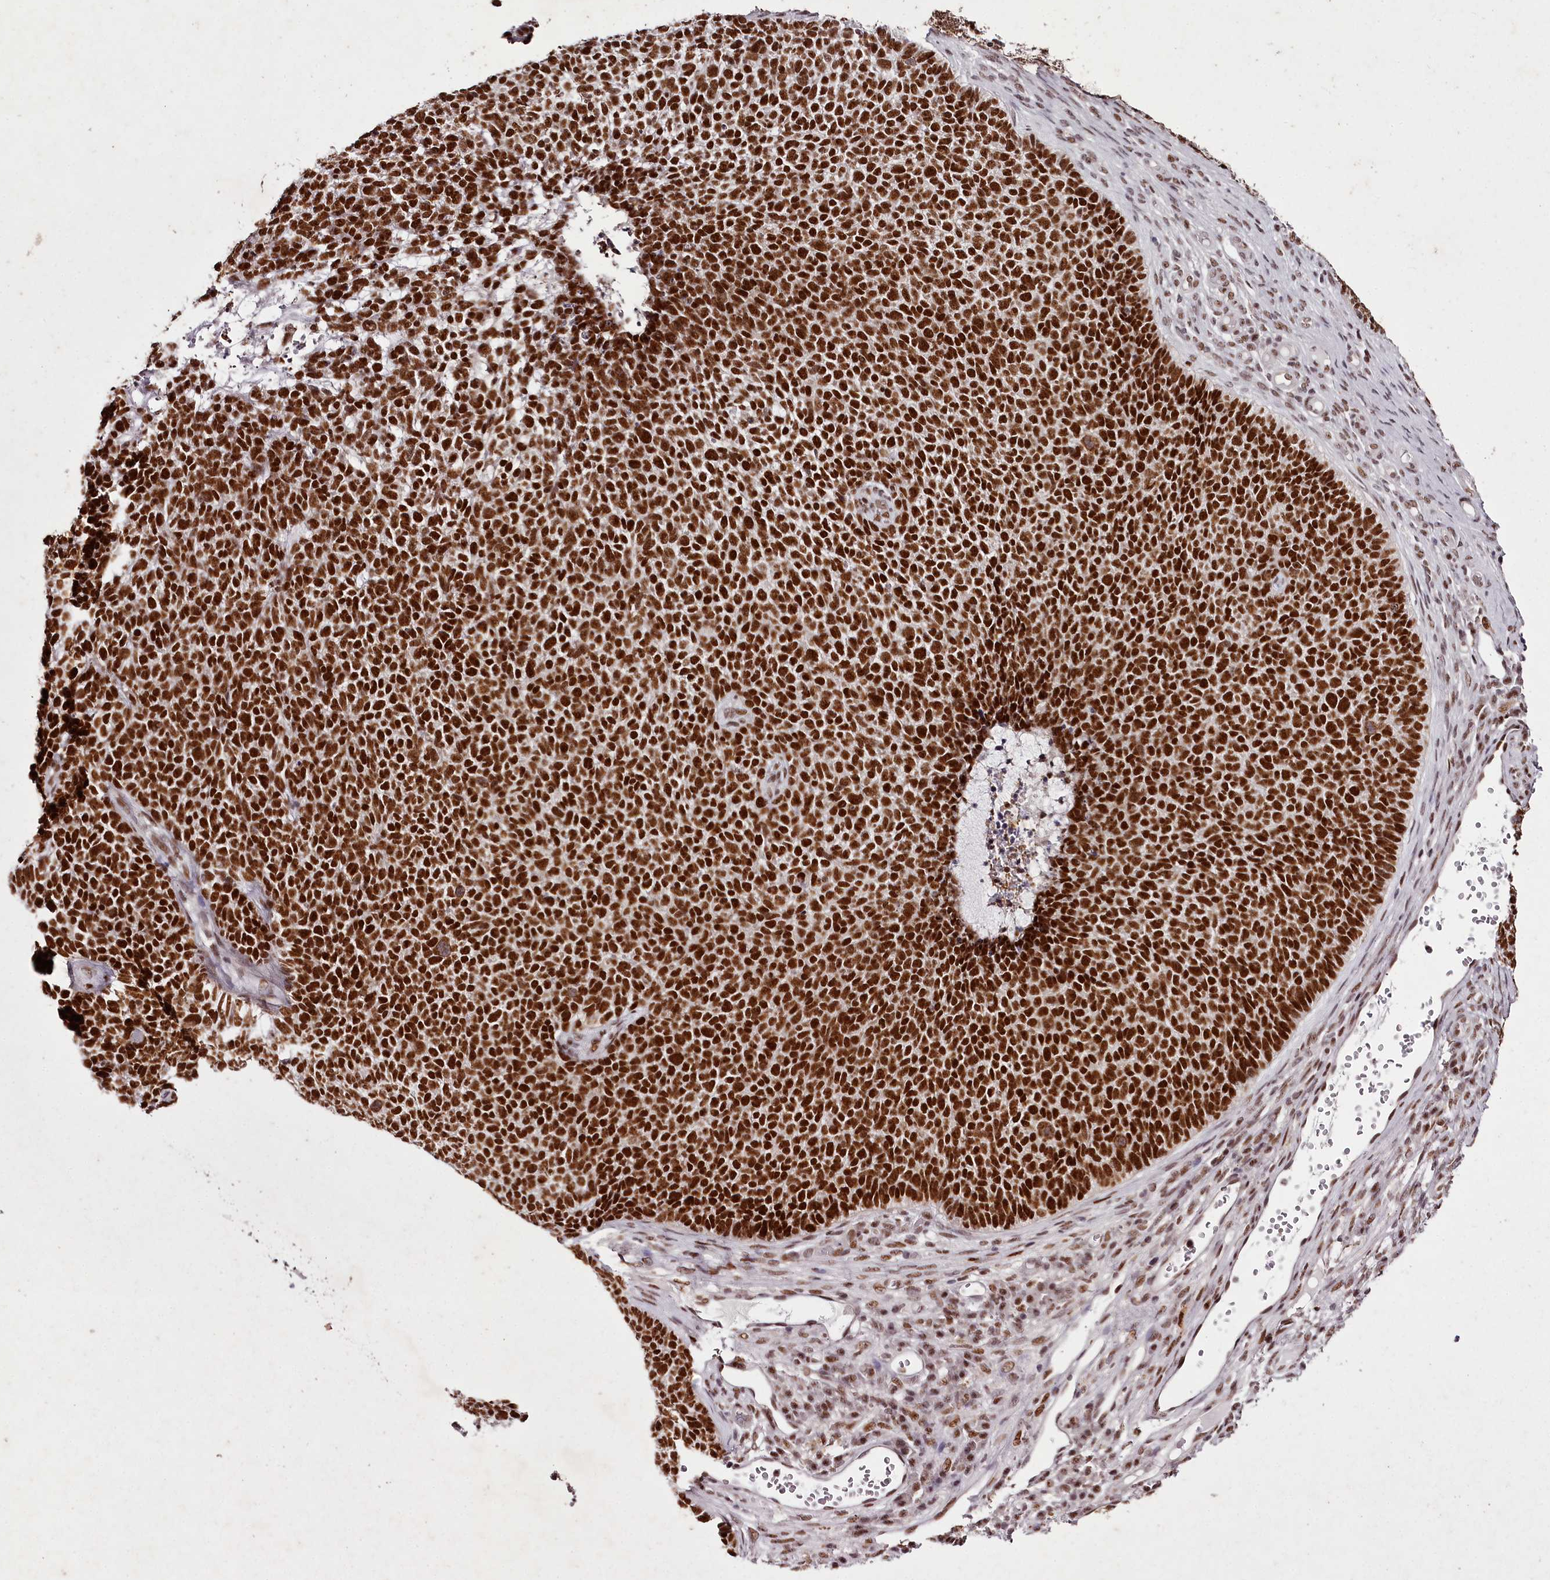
{"staining": {"intensity": "strong", "quantity": ">75%", "location": "nuclear"}, "tissue": "skin cancer", "cell_type": "Tumor cells", "image_type": "cancer", "snomed": [{"axis": "morphology", "description": "Basal cell carcinoma"}, {"axis": "topography", "description": "Skin"}], "caption": "Tumor cells exhibit high levels of strong nuclear staining in approximately >75% of cells in human skin cancer (basal cell carcinoma). Using DAB (3,3'-diaminobenzidine) (brown) and hematoxylin (blue) stains, captured at high magnification using brightfield microscopy.", "gene": "PSPC1", "patient": {"sex": "female", "age": 84}}